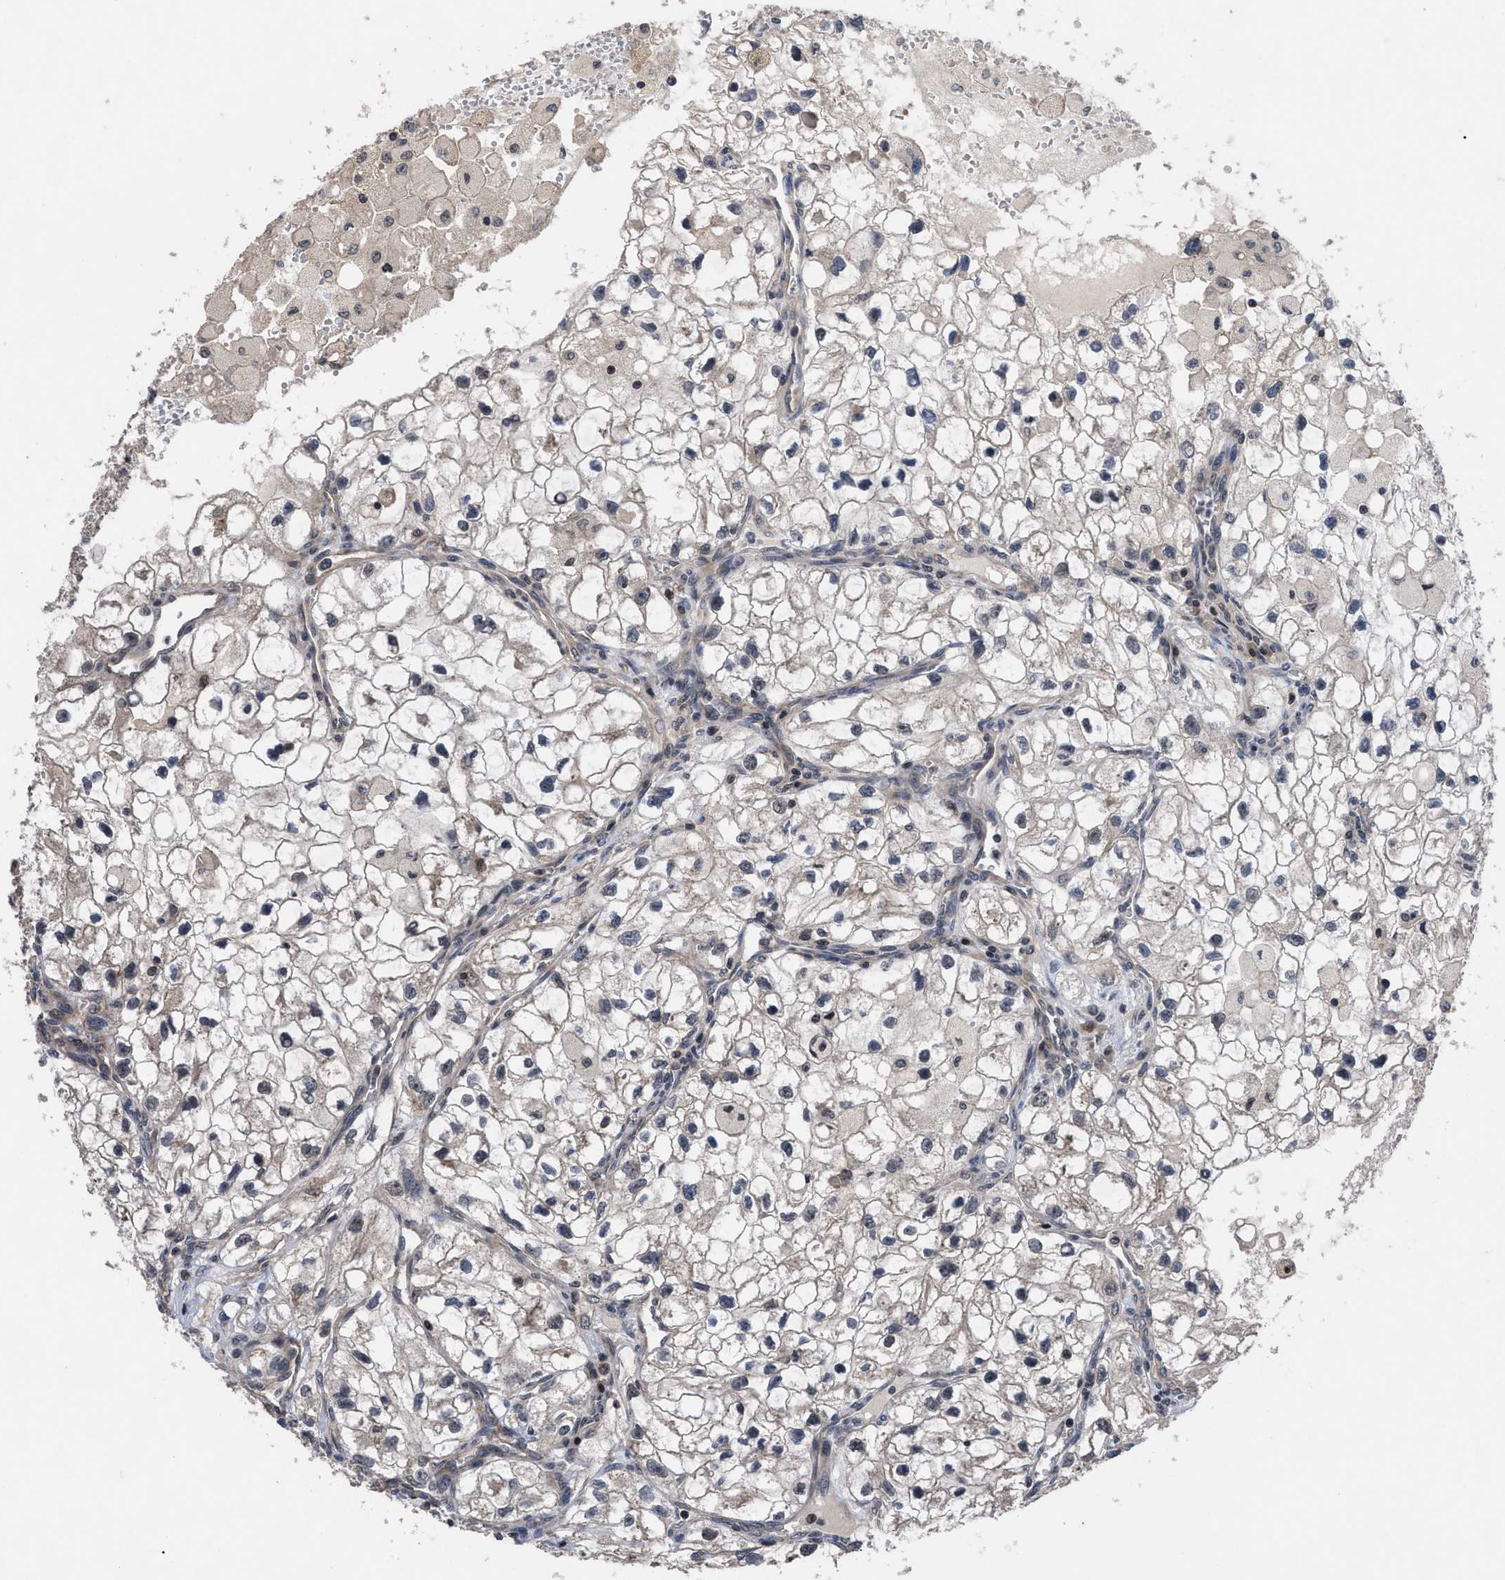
{"staining": {"intensity": "negative", "quantity": "none", "location": "none"}, "tissue": "renal cancer", "cell_type": "Tumor cells", "image_type": "cancer", "snomed": [{"axis": "morphology", "description": "Adenocarcinoma, NOS"}, {"axis": "topography", "description": "Kidney"}], "caption": "Immunohistochemical staining of human adenocarcinoma (renal) shows no significant expression in tumor cells.", "gene": "DNAJC14", "patient": {"sex": "female", "age": 70}}